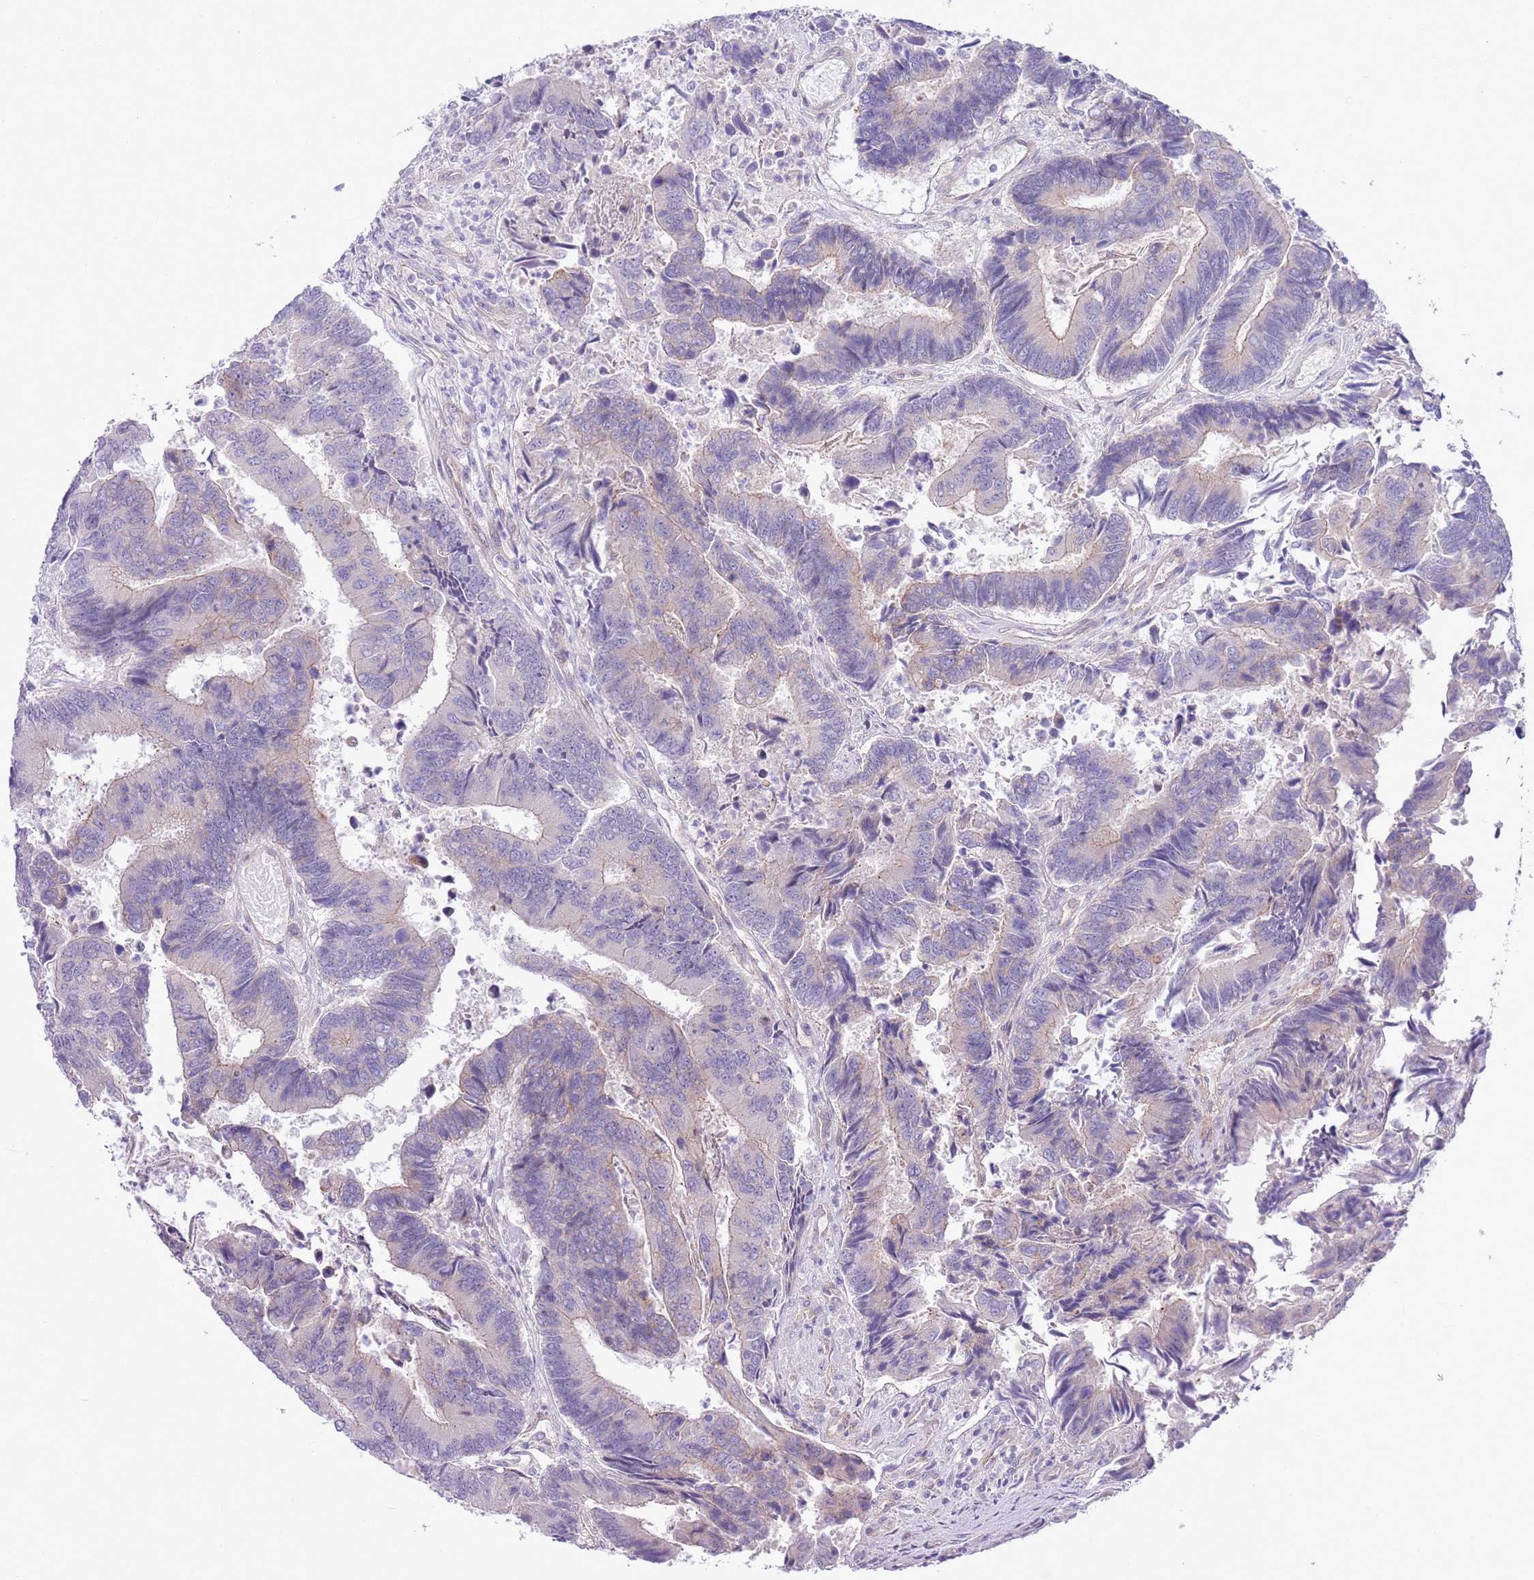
{"staining": {"intensity": "weak", "quantity": "<25%", "location": "cytoplasmic/membranous"}, "tissue": "colorectal cancer", "cell_type": "Tumor cells", "image_type": "cancer", "snomed": [{"axis": "morphology", "description": "Adenocarcinoma, NOS"}, {"axis": "topography", "description": "Colon"}], "caption": "A high-resolution image shows immunohistochemistry (IHC) staining of adenocarcinoma (colorectal), which exhibits no significant expression in tumor cells.", "gene": "PARP8", "patient": {"sex": "female", "age": 67}}